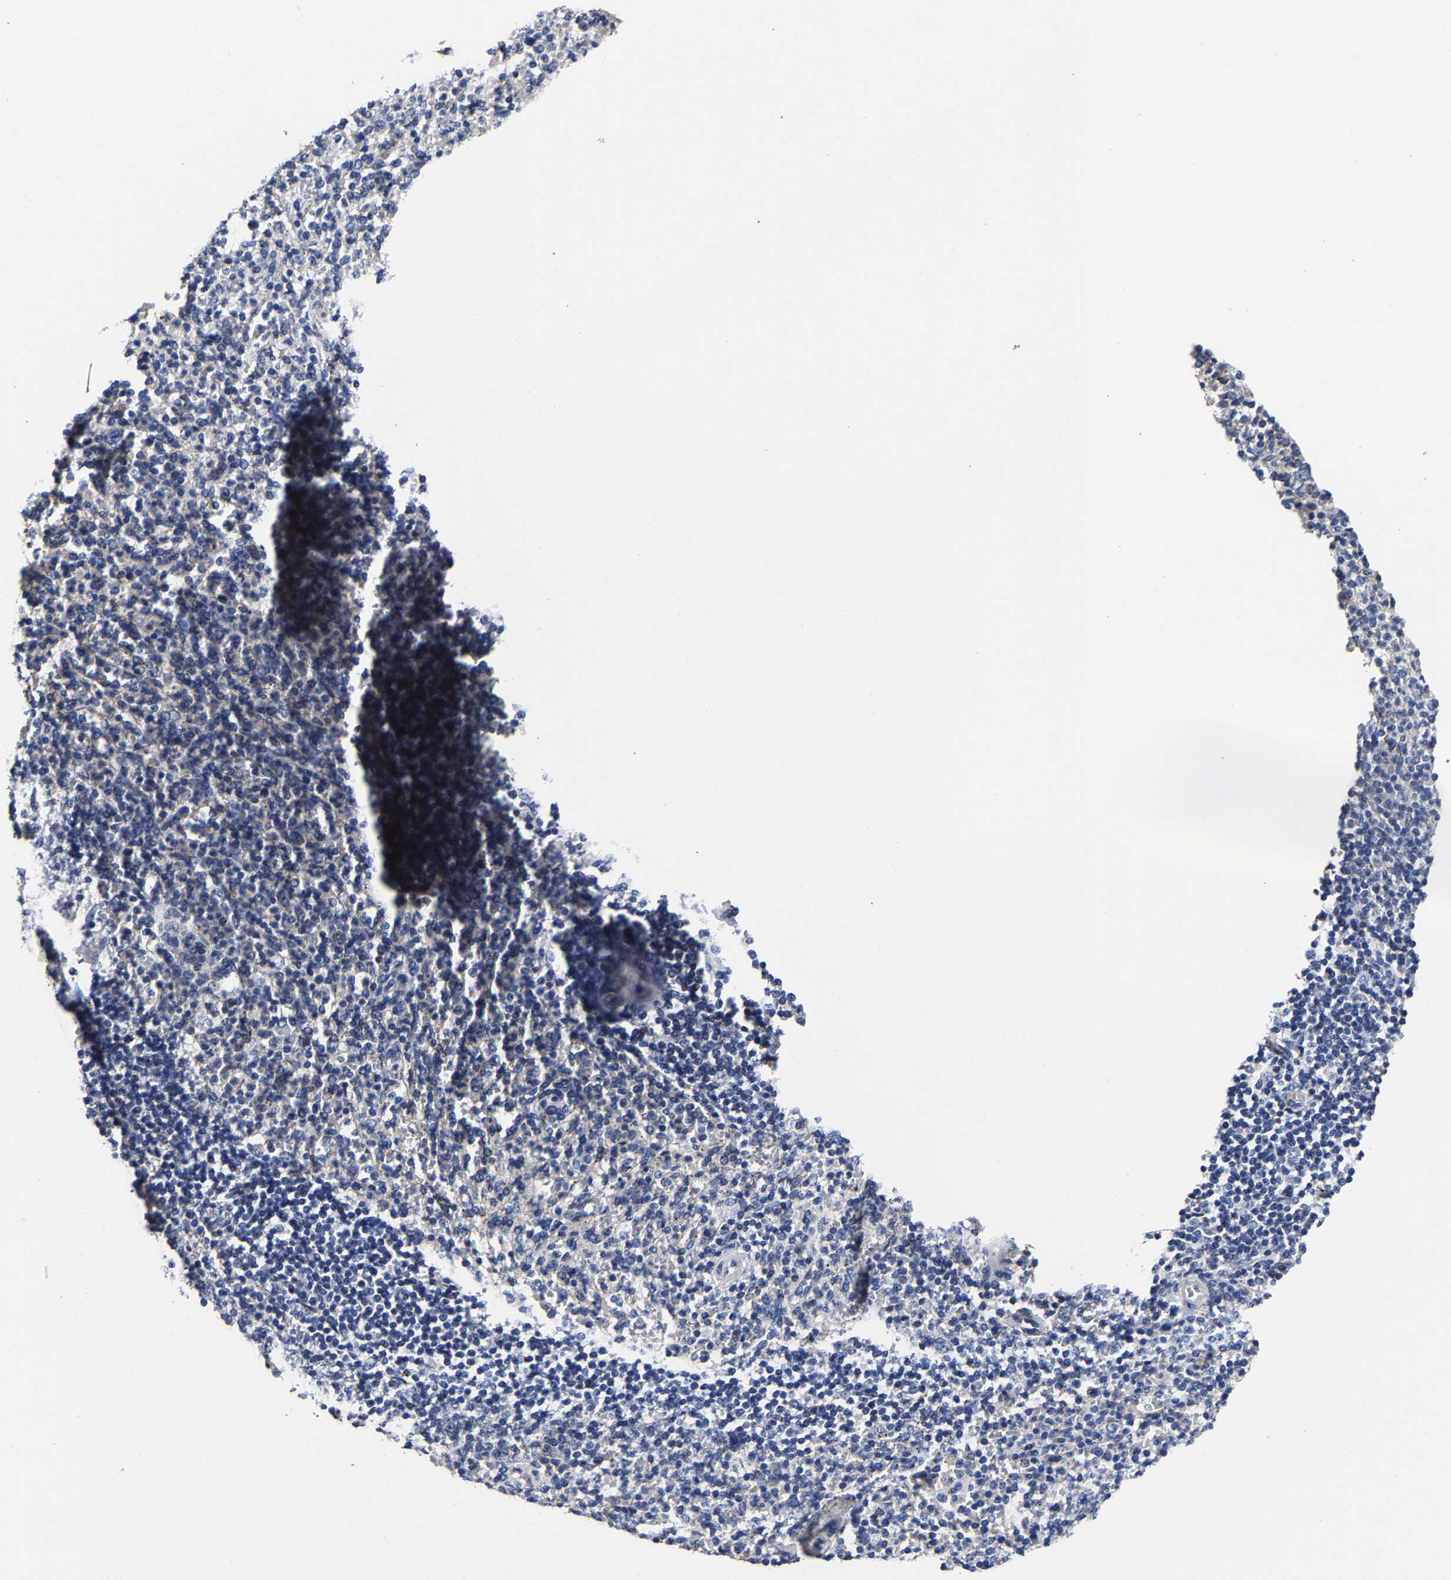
{"staining": {"intensity": "negative", "quantity": "none", "location": "none"}, "tissue": "spleen", "cell_type": "Cells in red pulp", "image_type": "normal", "snomed": [{"axis": "morphology", "description": "Normal tissue, NOS"}, {"axis": "topography", "description": "Spleen"}], "caption": "IHC of normal spleen displays no positivity in cells in red pulp.", "gene": "AASS", "patient": {"sex": "male", "age": 36}}